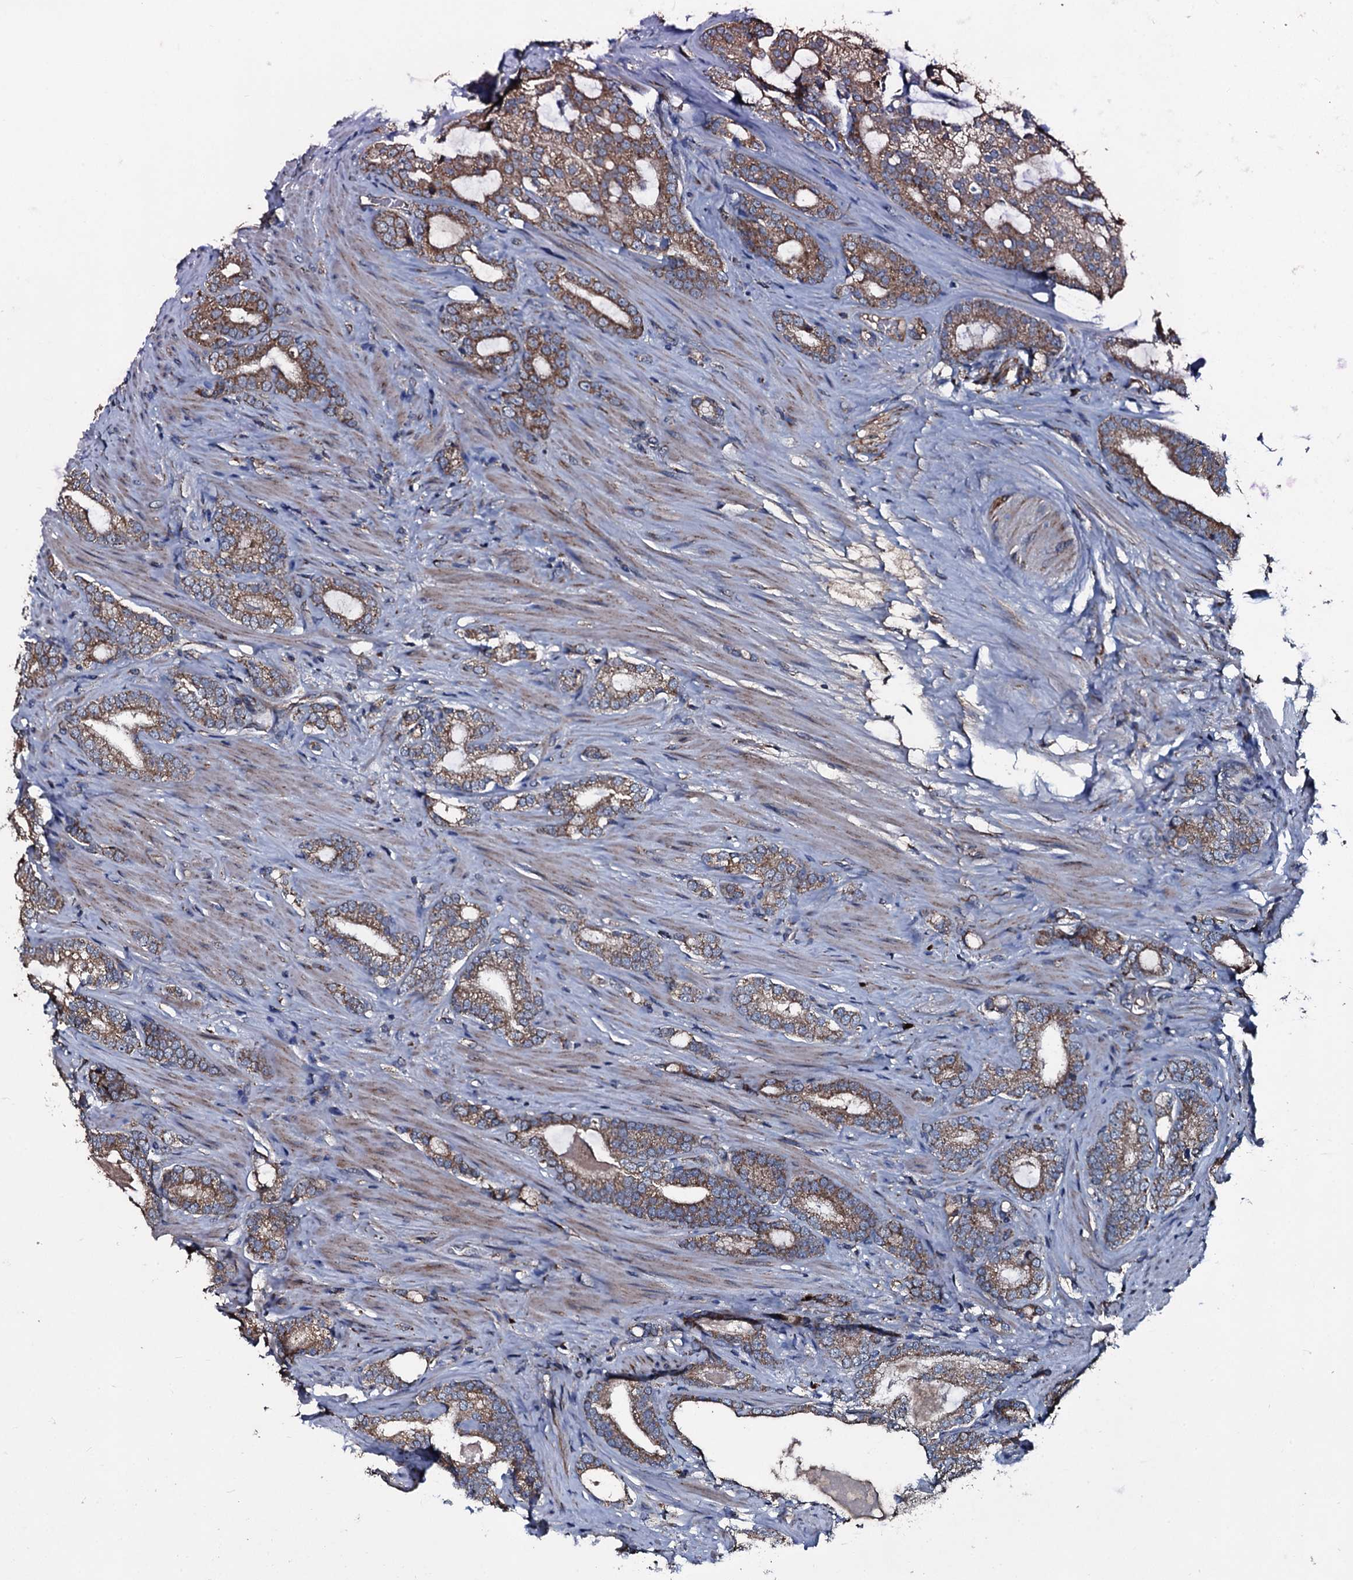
{"staining": {"intensity": "moderate", "quantity": ">75%", "location": "cytoplasmic/membranous"}, "tissue": "prostate cancer", "cell_type": "Tumor cells", "image_type": "cancer", "snomed": [{"axis": "morphology", "description": "Adenocarcinoma, High grade"}, {"axis": "topography", "description": "Prostate"}], "caption": "Immunohistochemistry (IHC) micrograph of adenocarcinoma (high-grade) (prostate) stained for a protein (brown), which reveals medium levels of moderate cytoplasmic/membranous staining in about >75% of tumor cells.", "gene": "ACSS3", "patient": {"sex": "male", "age": 63}}